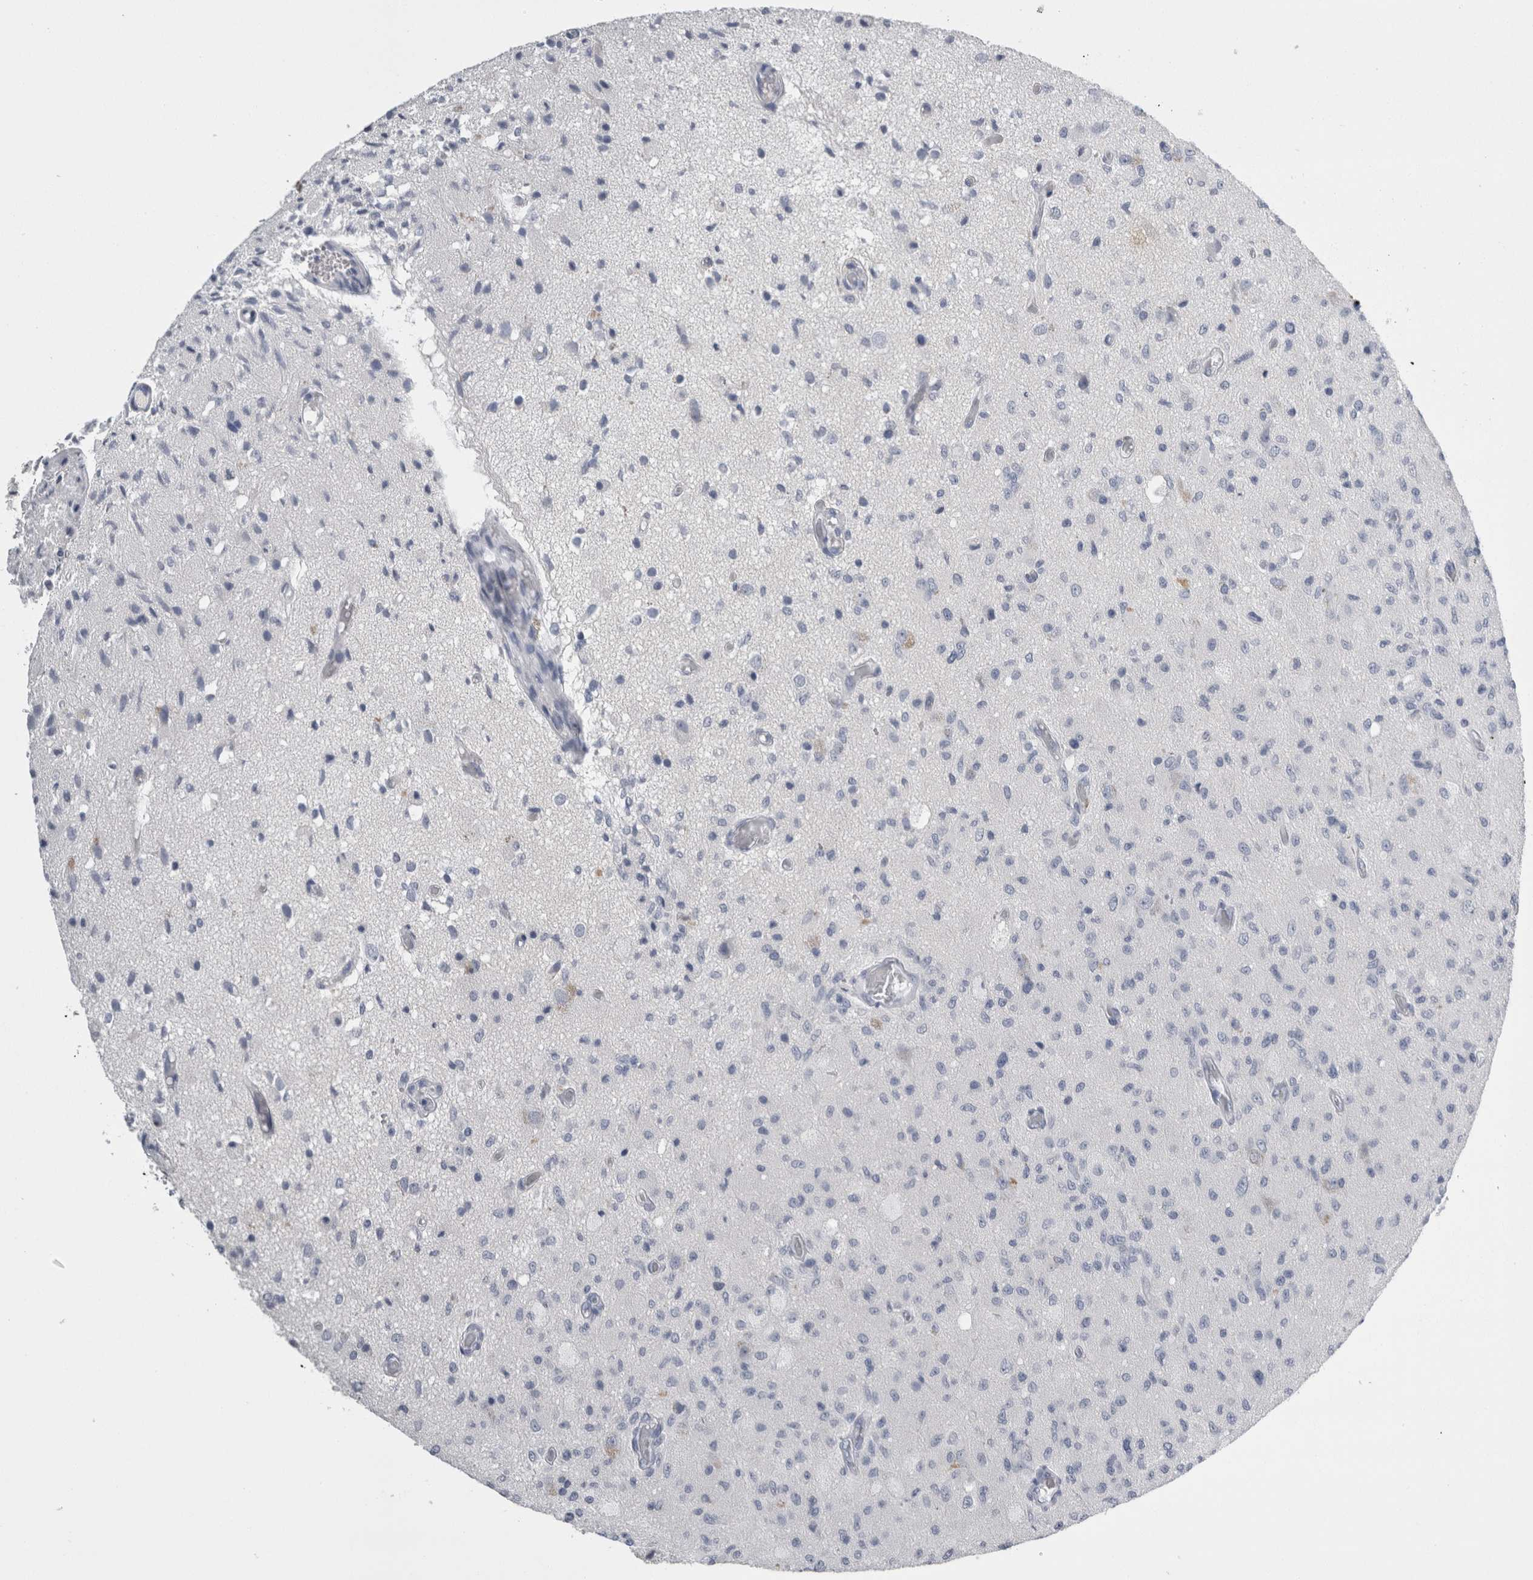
{"staining": {"intensity": "negative", "quantity": "none", "location": "none"}, "tissue": "glioma", "cell_type": "Tumor cells", "image_type": "cancer", "snomed": [{"axis": "morphology", "description": "Normal tissue, NOS"}, {"axis": "morphology", "description": "Glioma, malignant, High grade"}, {"axis": "topography", "description": "Cerebral cortex"}], "caption": "Glioma was stained to show a protein in brown. There is no significant positivity in tumor cells. (Immunohistochemistry, brightfield microscopy, high magnification).", "gene": "REG1A", "patient": {"sex": "male", "age": 77}}